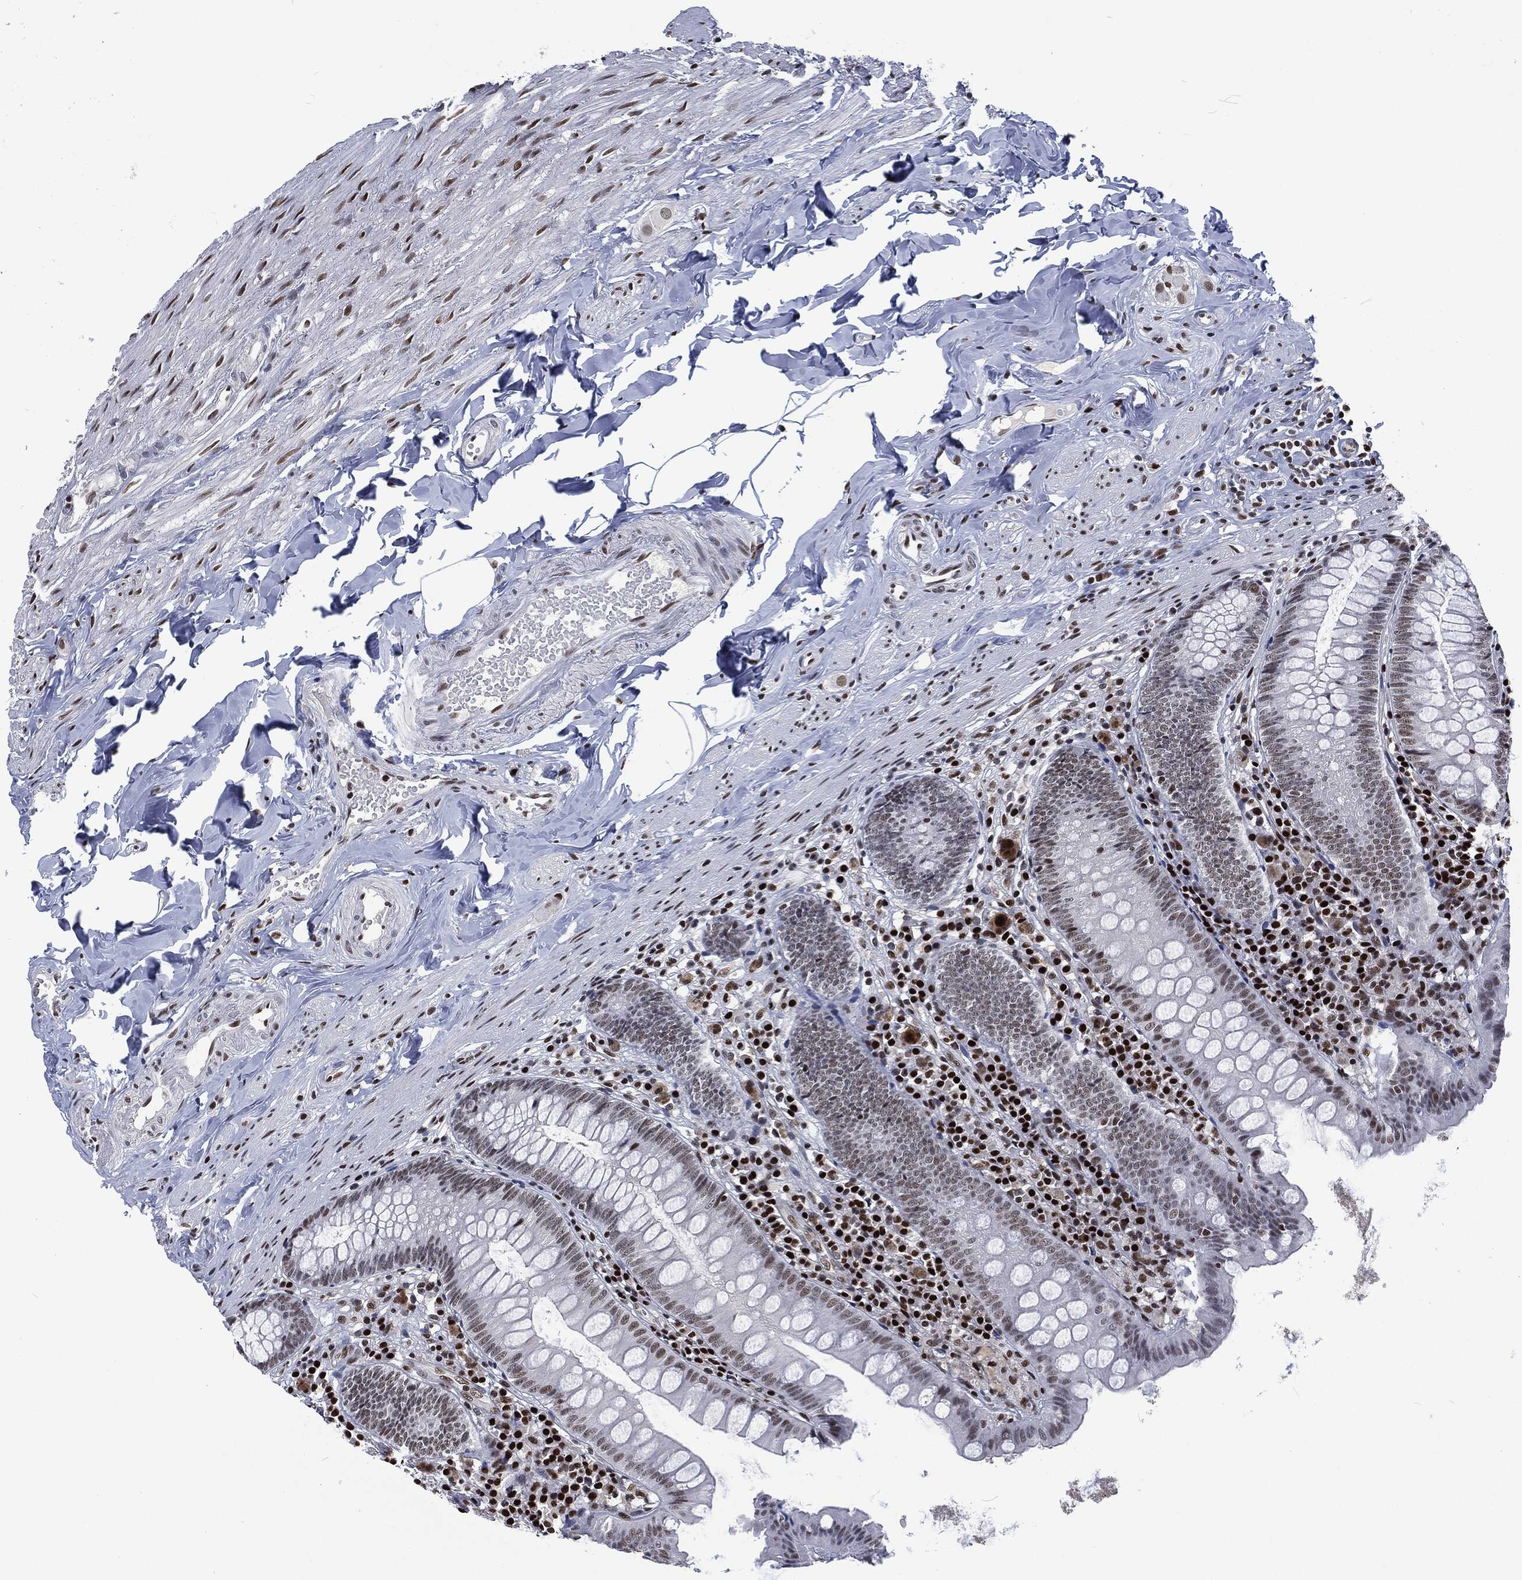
{"staining": {"intensity": "negative", "quantity": "none", "location": "none"}, "tissue": "appendix", "cell_type": "Glandular cells", "image_type": "normal", "snomed": [{"axis": "morphology", "description": "Normal tissue, NOS"}, {"axis": "topography", "description": "Appendix"}], "caption": "DAB (3,3'-diaminobenzidine) immunohistochemical staining of unremarkable appendix shows no significant expression in glandular cells.", "gene": "DCPS", "patient": {"sex": "female", "age": 82}}